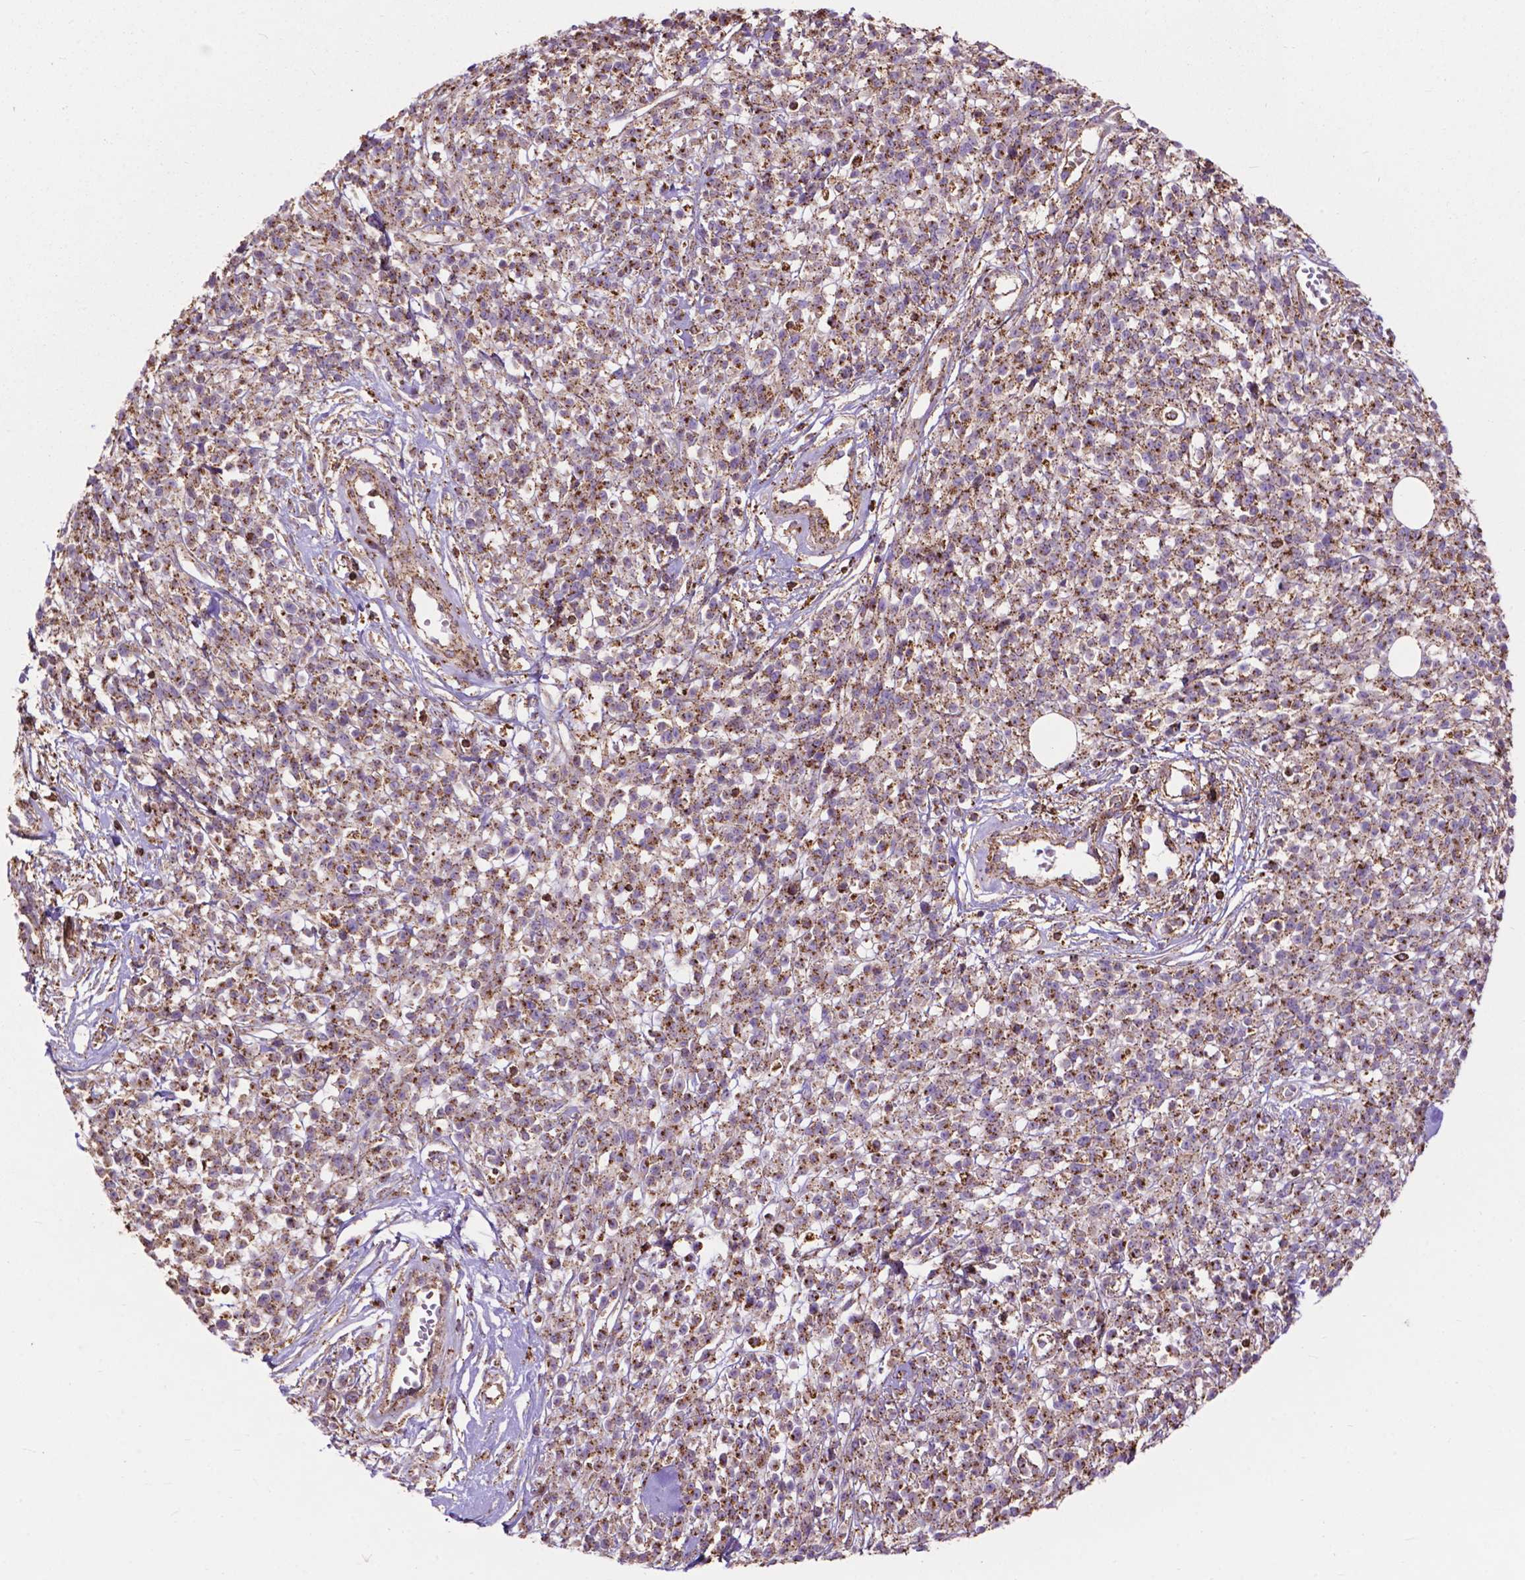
{"staining": {"intensity": "moderate", "quantity": ">75%", "location": "cytoplasmic/membranous"}, "tissue": "melanoma", "cell_type": "Tumor cells", "image_type": "cancer", "snomed": [{"axis": "morphology", "description": "Malignant melanoma, NOS"}, {"axis": "topography", "description": "Skin"}, {"axis": "topography", "description": "Skin of trunk"}], "caption": "IHC of melanoma reveals medium levels of moderate cytoplasmic/membranous positivity in about >75% of tumor cells.", "gene": "CHMP4A", "patient": {"sex": "male", "age": 74}}